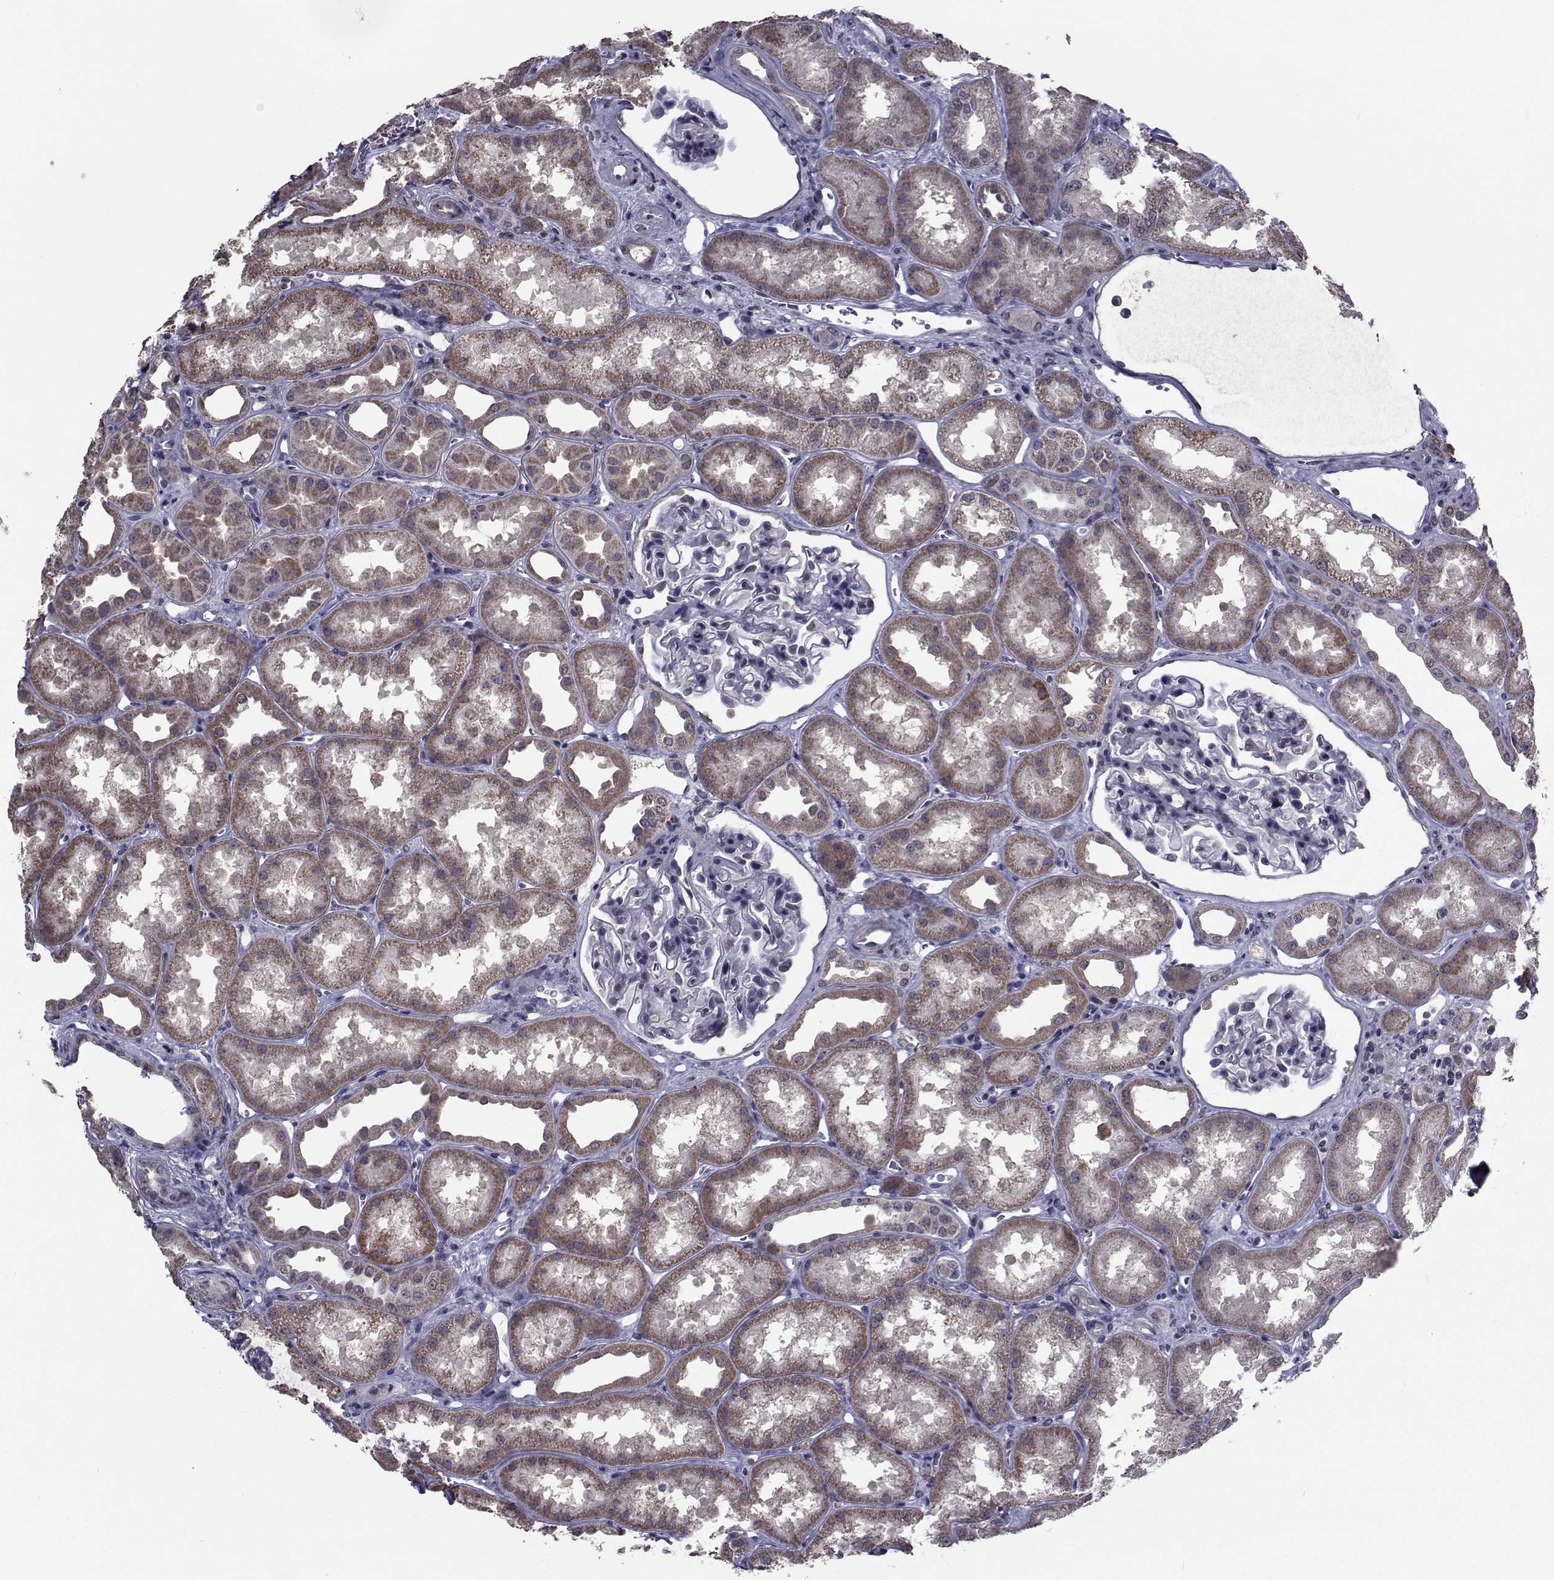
{"staining": {"intensity": "negative", "quantity": "none", "location": "none"}, "tissue": "kidney", "cell_type": "Cells in glomeruli", "image_type": "normal", "snomed": [{"axis": "morphology", "description": "Normal tissue, NOS"}, {"axis": "topography", "description": "Kidney"}], "caption": "Immunohistochemistry (IHC) histopathology image of benign human kidney stained for a protein (brown), which reveals no expression in cells in glomeruli.", "gene": "CYP2S1", "patient": {"sex": "male", "age": 61}}